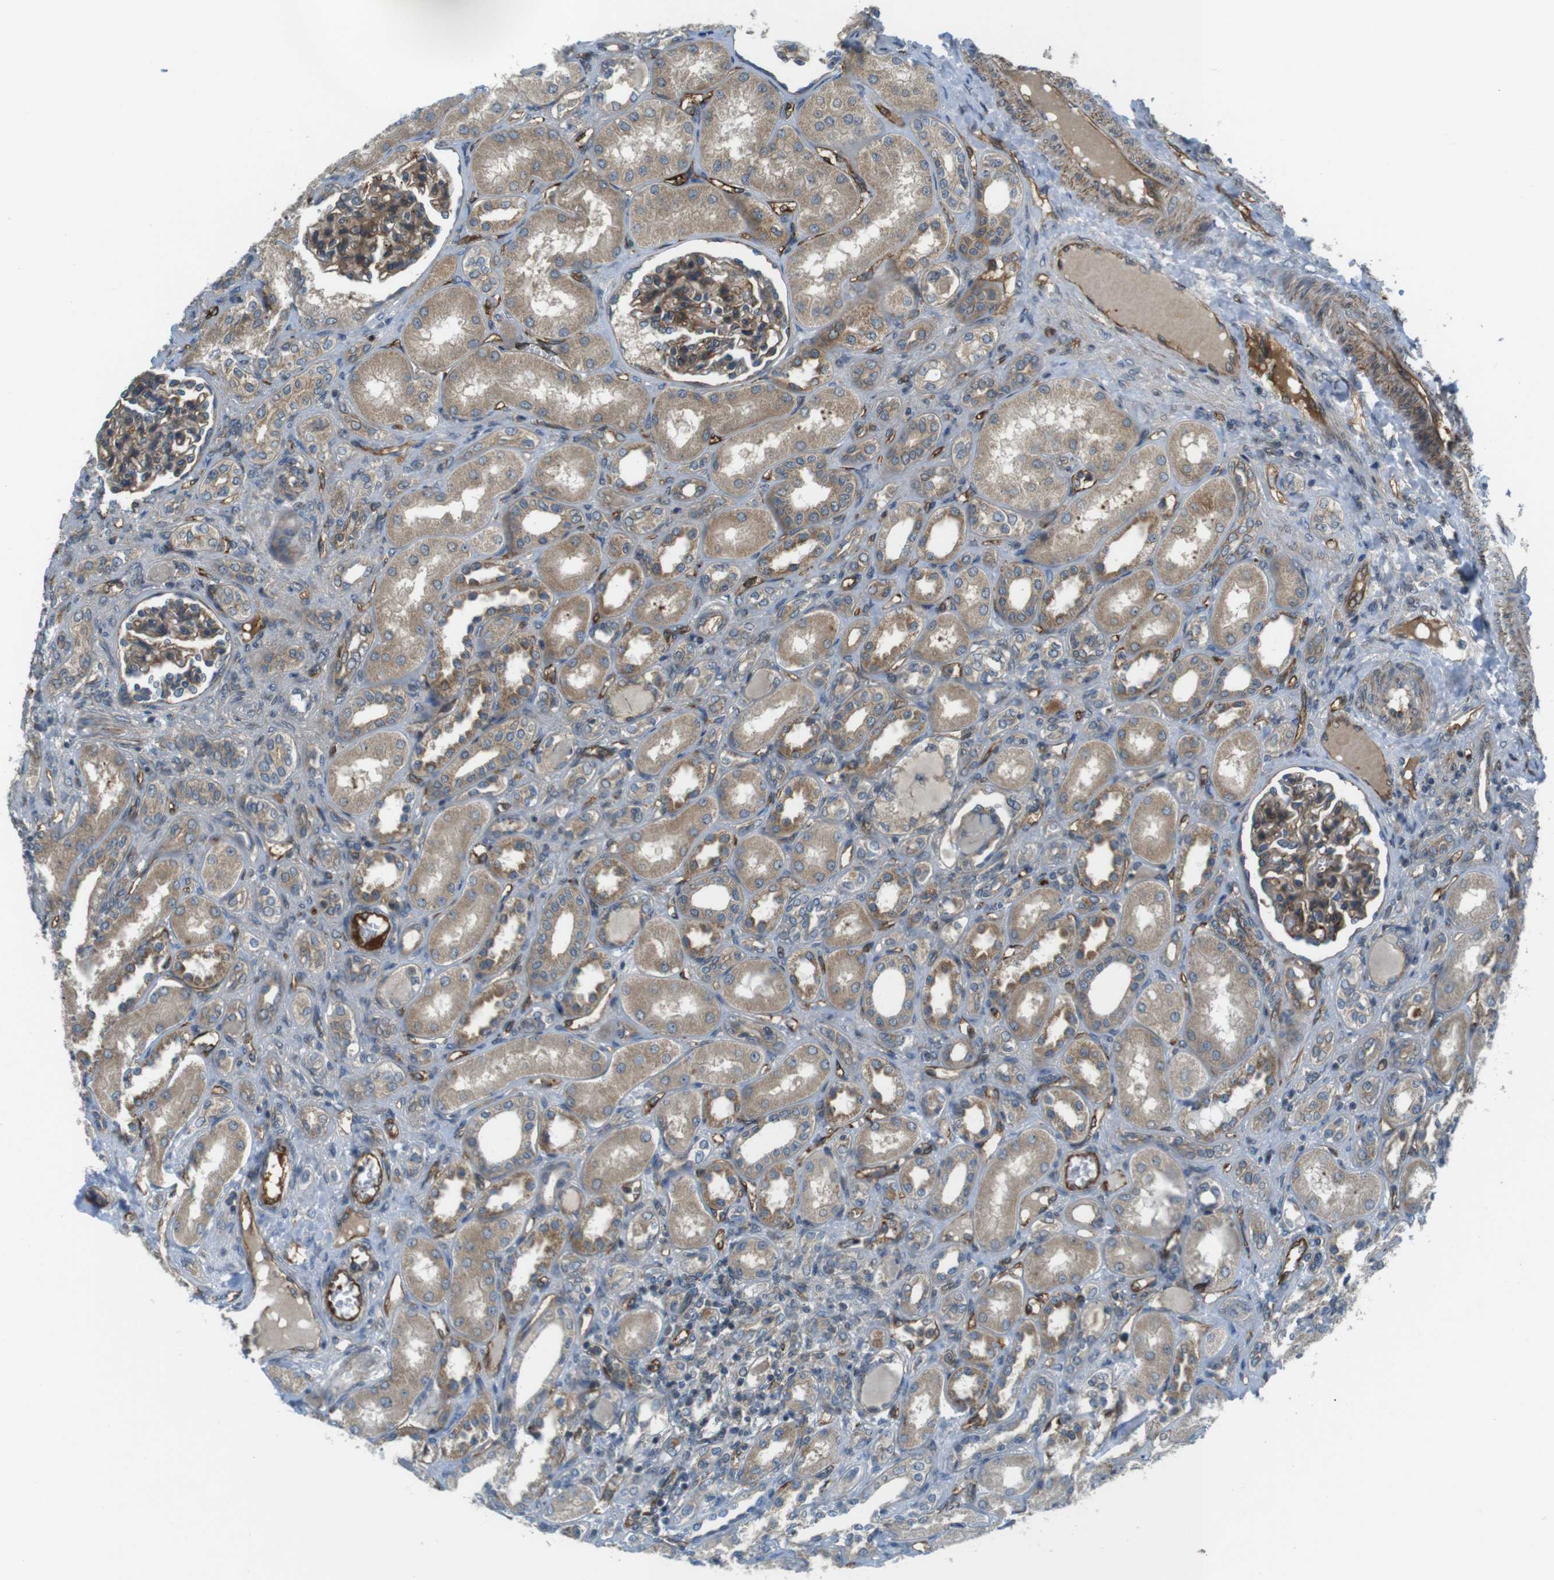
{"staining": {"intensity": "moderate", "quantity": ">75%", "location": "cytoplasmic/membranous"}, "tissue": "kidney", "cell_type": "Cells in glomeruli", "image_type": "normal", "snomed": [{"axis": "morphology", "description": "Normal tissue, NOS"}, {"axis": "topography", "description": "Kidney"}], "caption": "Immunohistochemical staining of unremarkable kidney demonstrates moderate cytoplasmic/membranous protein expression in about >75% of cells in glomeruli.", "gene": "TSC1", "patient": {"sex": "male", "age": 7}}